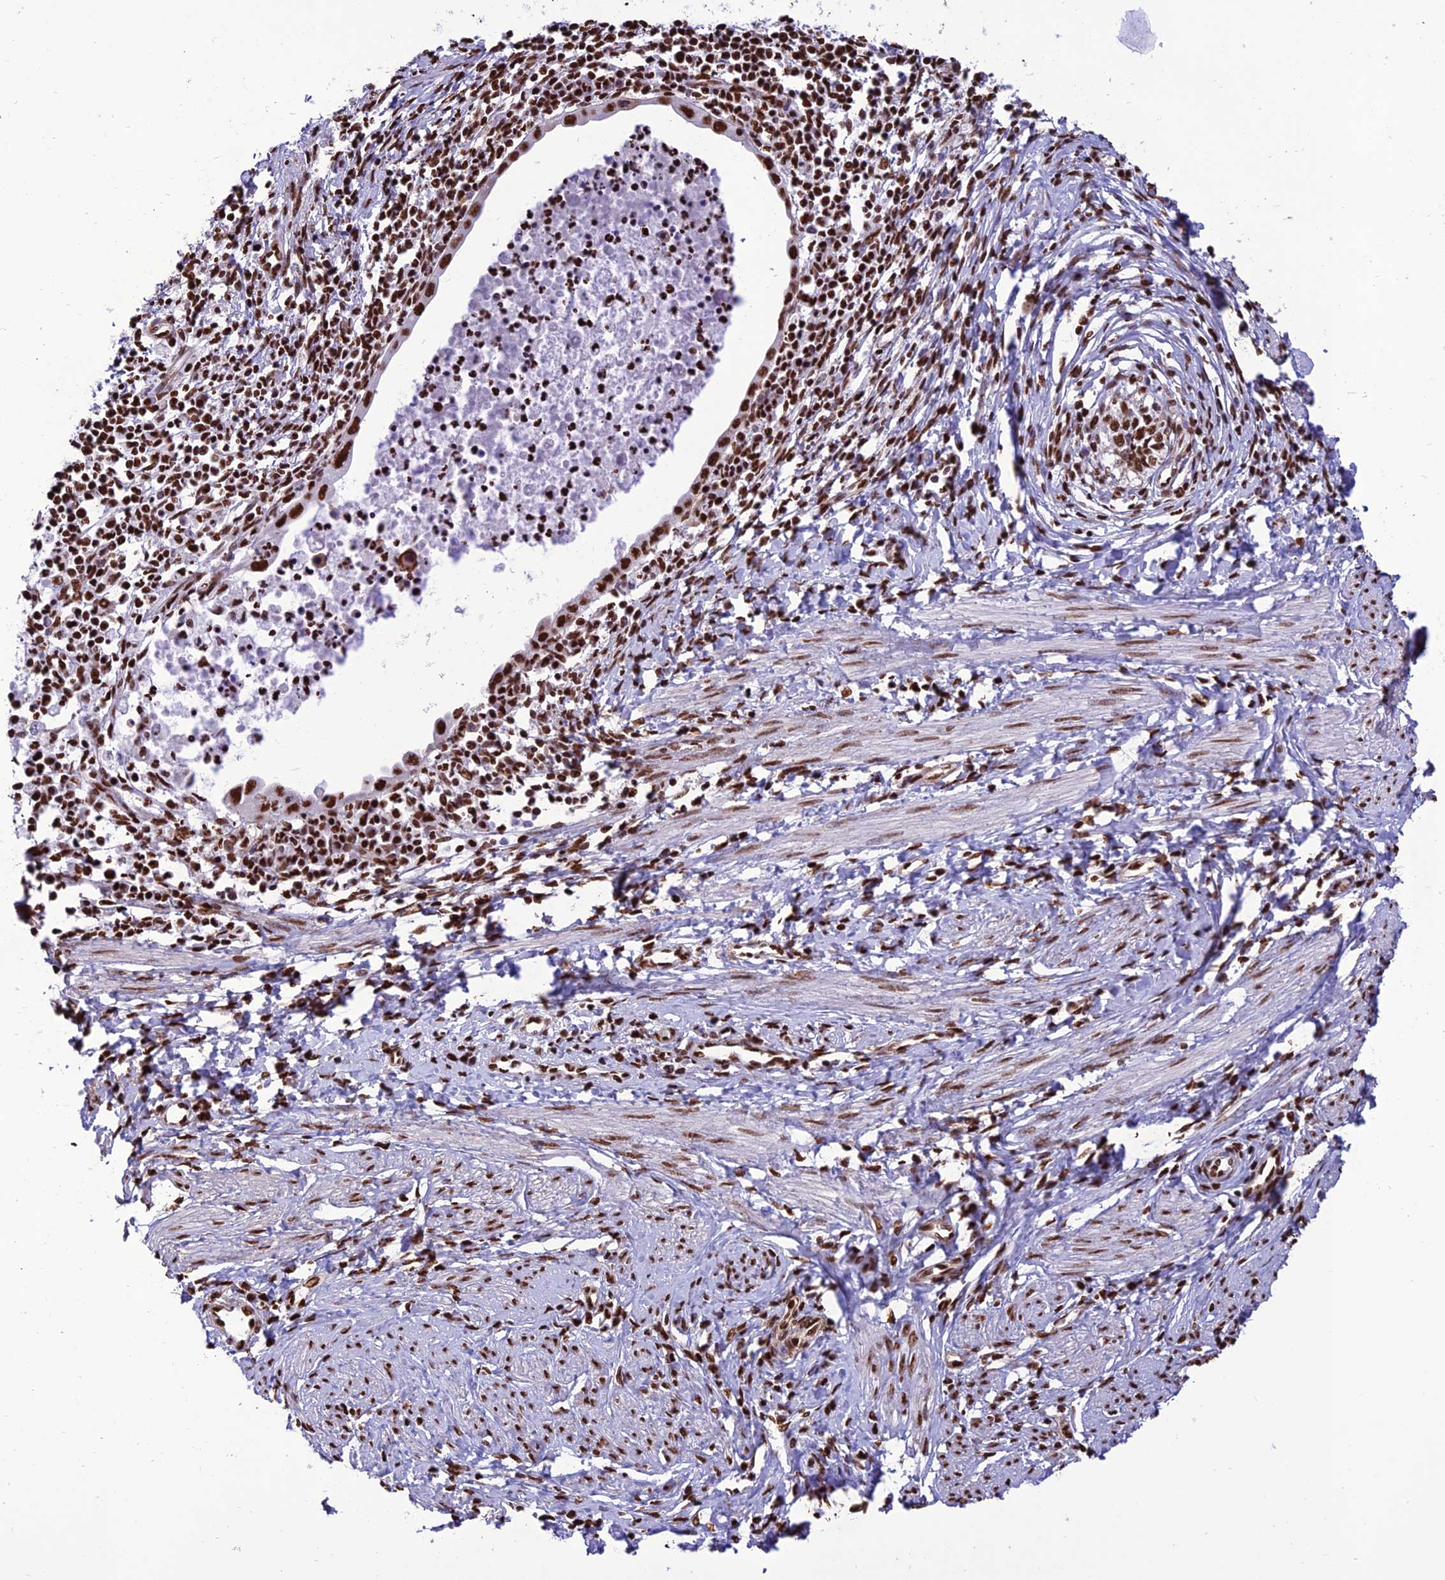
{"staining": {"intensity": "strong", "quantity": ">75%", "location": "nuclear"}, "tissue": "cervical cancer", "cell_type": "Tumor cells", "image_type": "cancer", "snomed": [{"axis": "morphology", "description": "Adenocarcinoma, NOS"}, {"axis": "topography", "description": "Cervix"}], "caption": "This histopathology image exhibits IHC staining of human adenocarcinoma (cervical), with high strong nuclear staining in about >75% of tumor cells.", "gene": "INO80E", "patient": {"sex": "female", "age": 36}}